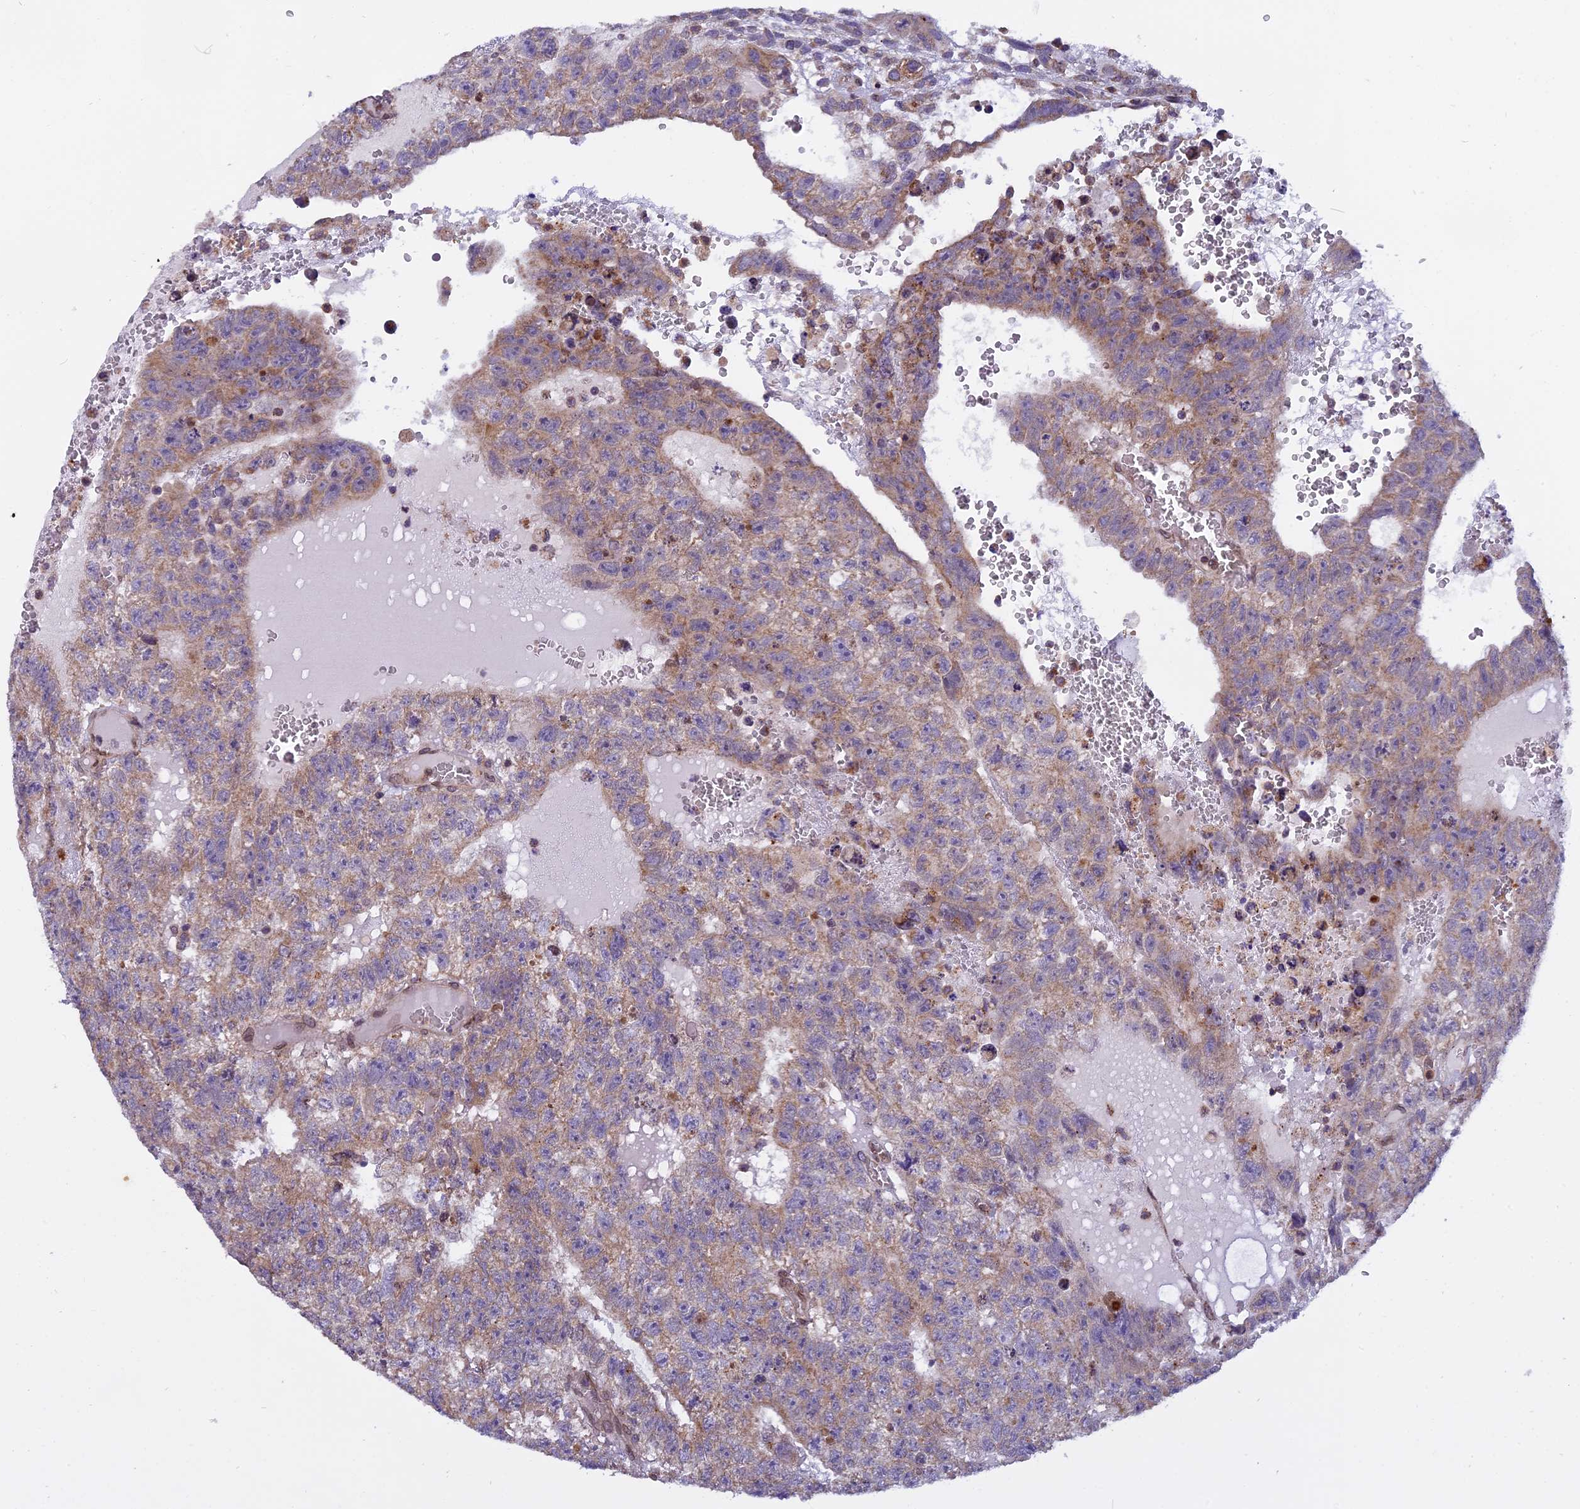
{"staining": {"intensity": "weak", "quantity": "25%-75%", "location": "cytoplasmic/membranous"}, "tissue": "testis cancer", "cell_type": "Tumor cells", "image_type": "cancer", "snomed": [{"axis": "morphology", "description": "Carcinoma, Embryonal, NOS"}, {"axis": "topography", "description": "Testis"}], "caption": "DAB (3,3'-diaminobenzidine) immunohistochemical staining of testis cancer (embryonal carcinoma) shows weak cytoplasmic/membranous protein expression in approximately 25%-75% of tumor cells.", "gene": "CHMP2A", "patient": {"sex": "male", "age": 26}}